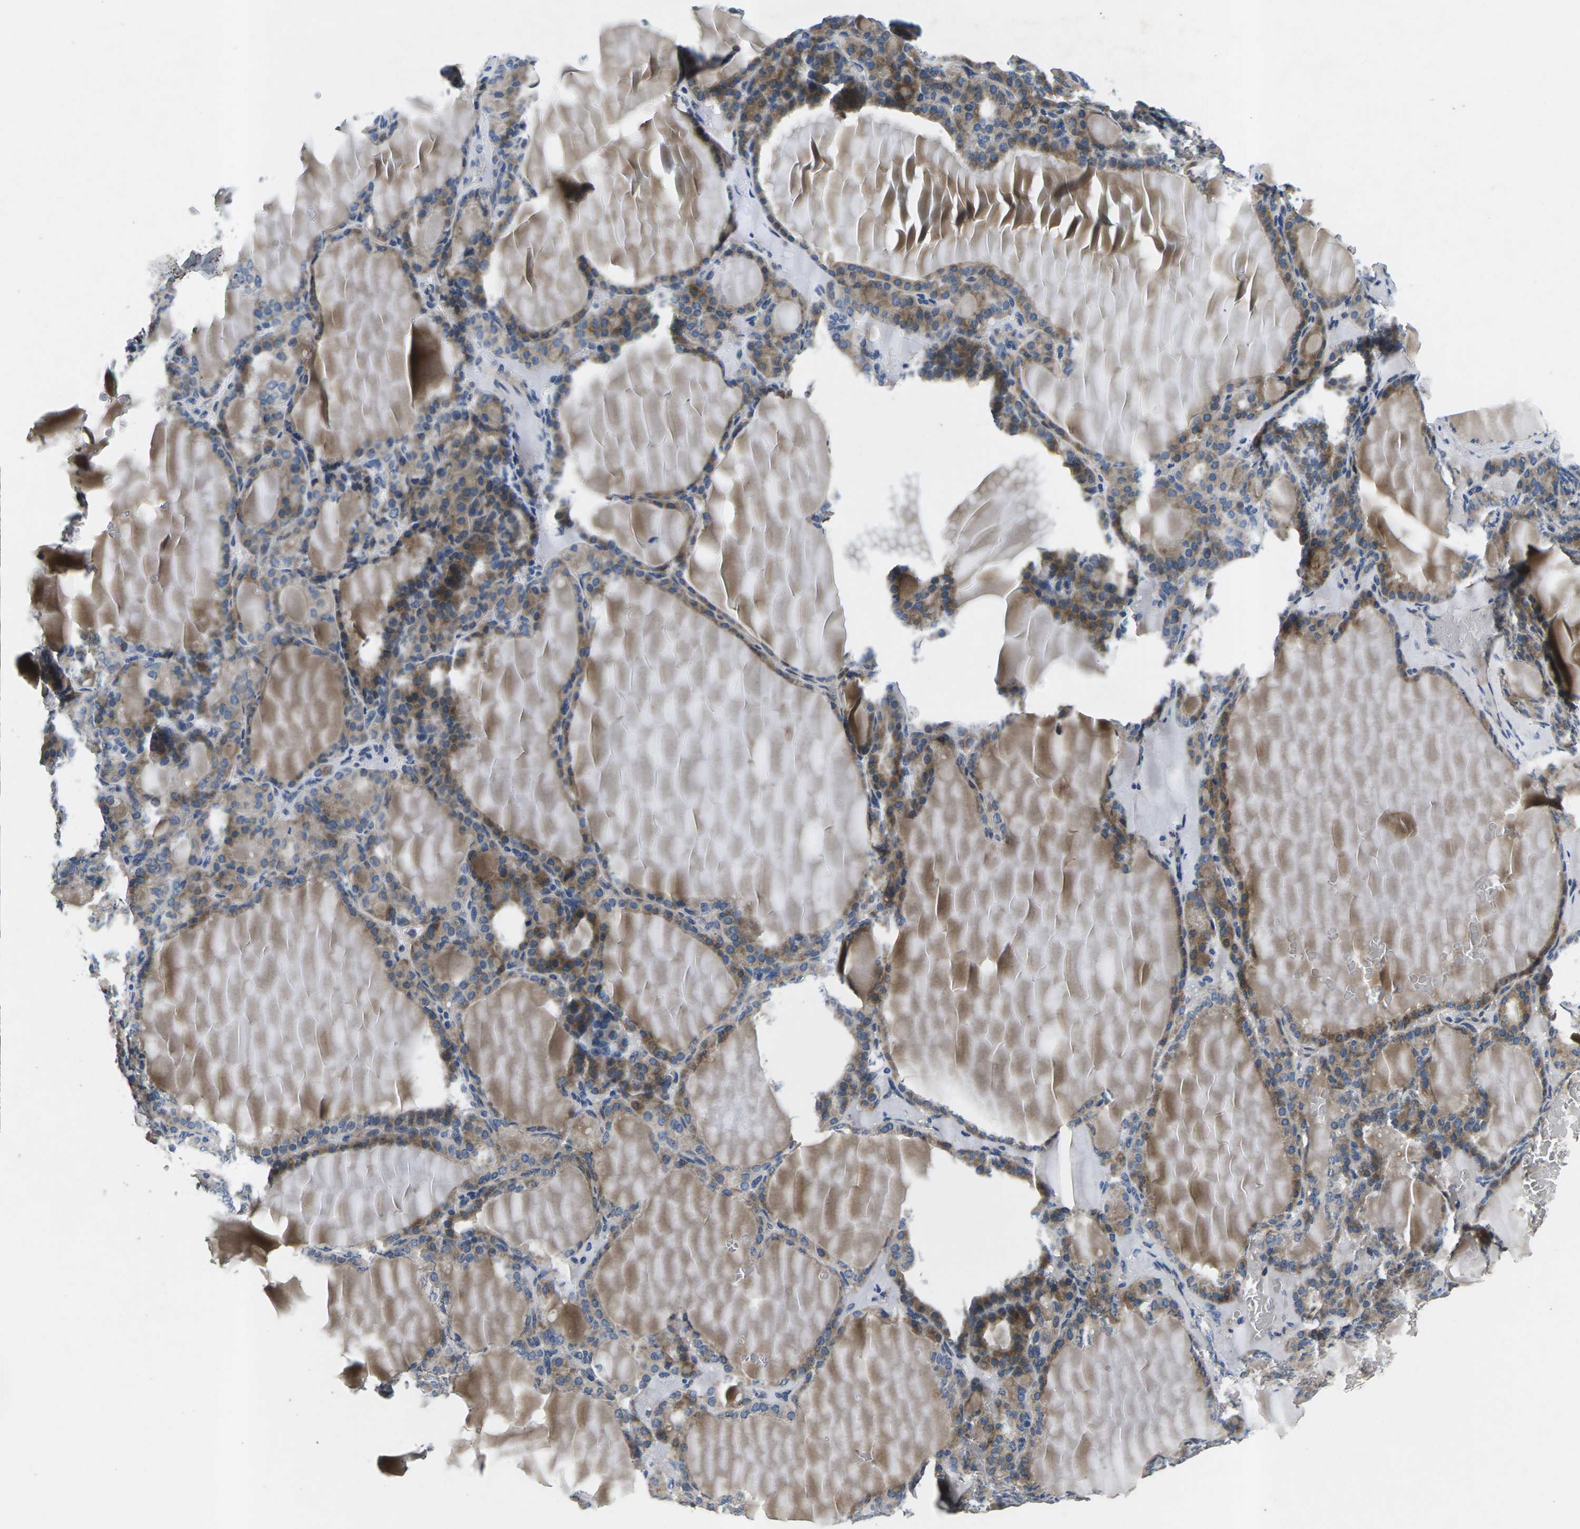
{"staining": {"intensity": "moderate", "quantity": ">75%", "location": "cytoplasmic/membranous"}, "tissue": "thyroid gland", "cell_type": "Glandular cells", "image_type": "normal", "snomed": [{"axis": "morphology", "description": "Normal tissue, NOS"}, {"axis": "topography", "description": "Thyroid gland"}], "caption": "This is an image of immunohistochemistry (IHC) staining of unremarkable thyroid gland, which shows moderate staining in the cytoplasmic/membranous of glandular cells.", "gene": "ERGIC3", "patient": {"sex": "female", "age": 28}}